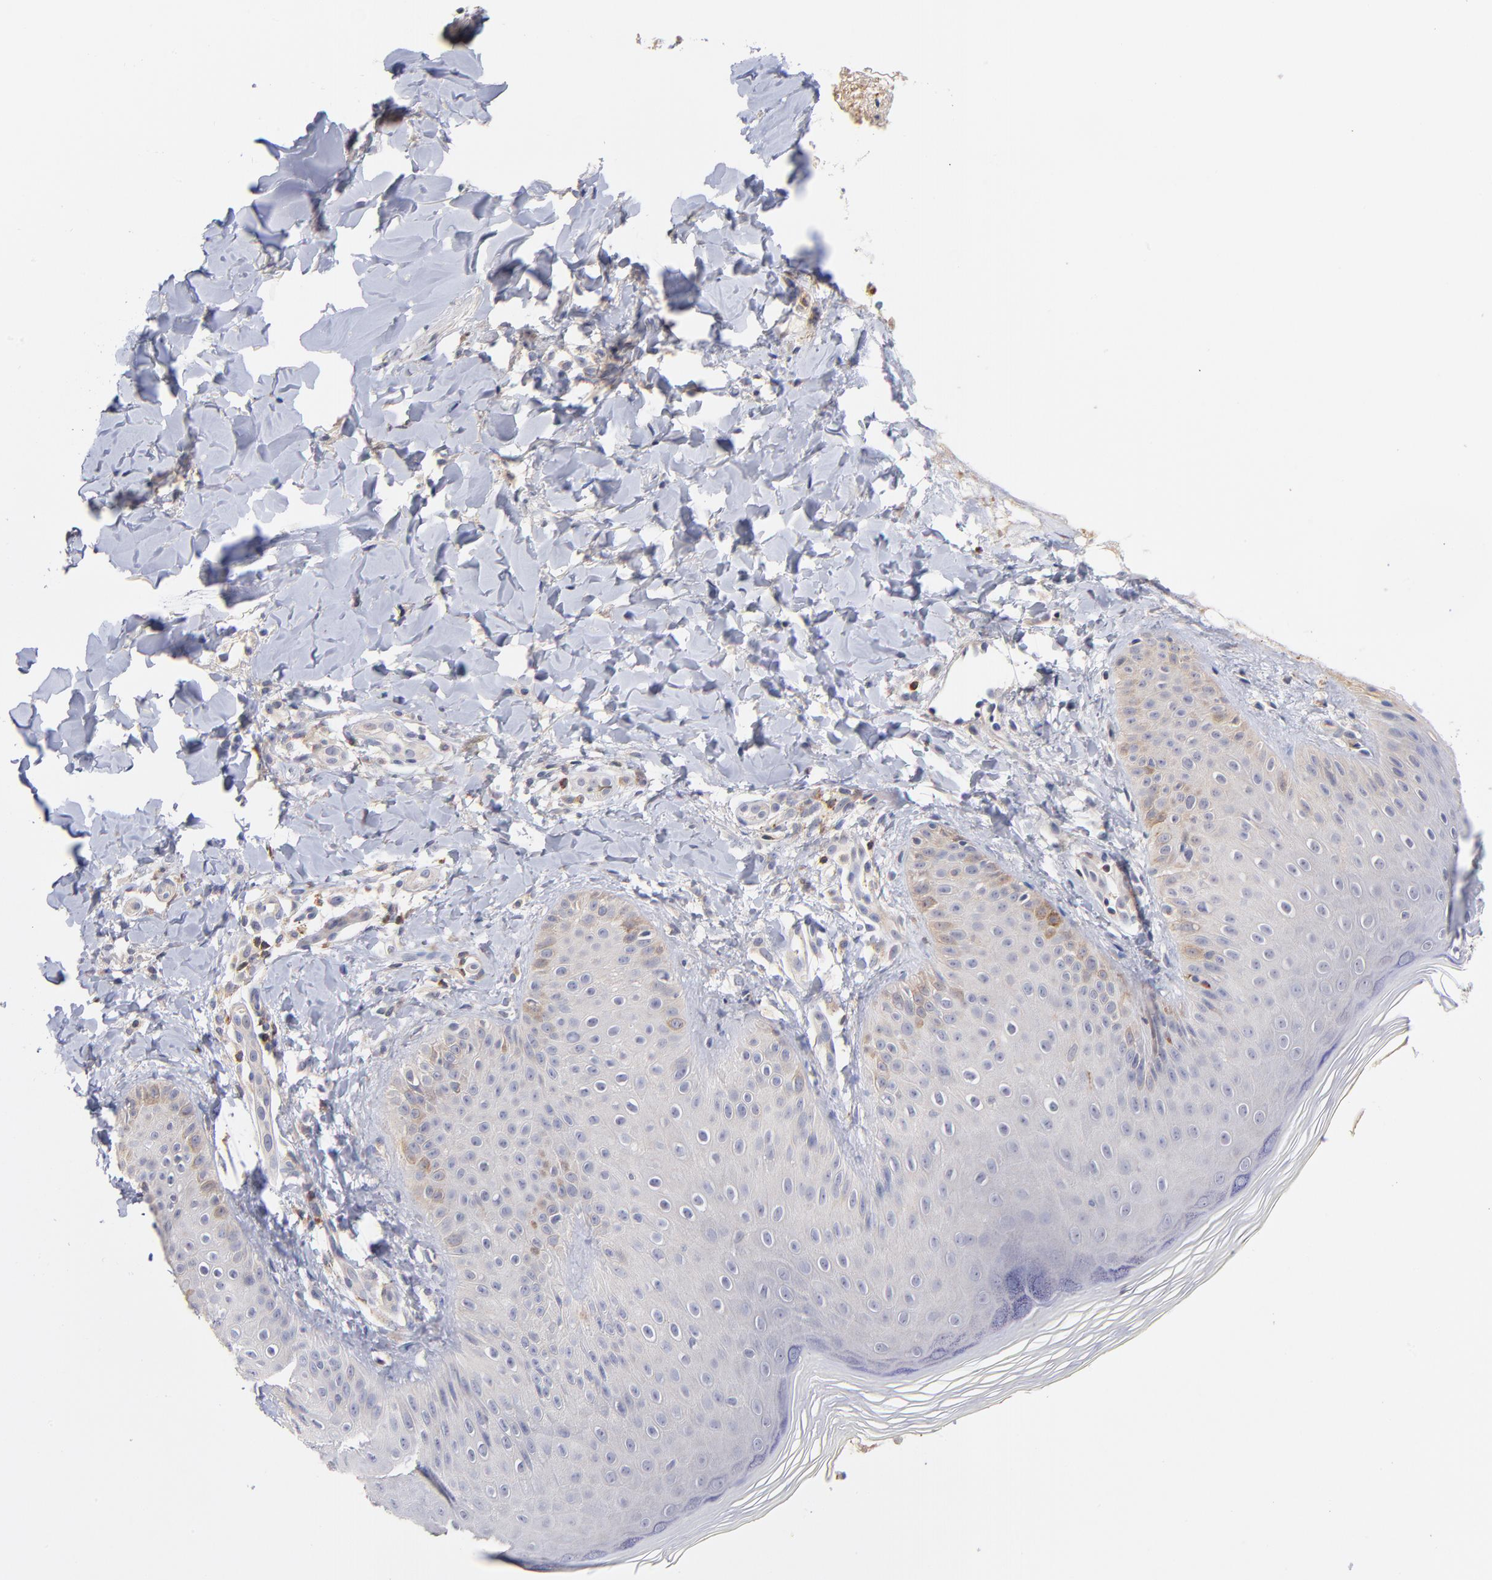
{"staining": {"intensity": "weak", "quantity": "<25%", "location": "cytoplasmic/membranous"}, "tissue": "skin", "cell_type": "Epidermal cells", "image_type": "normal", "snomed": [{"axis": "morphology", "description": "Normal tissue, NOS"}, {"axis": "morphology", "description": "Inflammation, NOS"}, {"axis": "topography", "description": "Soft tissue"}, {"axis": "topography", "description": "Anal"}], "caption": "IHC histopathology image of normal skin stained for a protein (brown), which displays no staining in epidermal cells.", "gene": "KREMEN2", "patient": {"sex": "female", "age": 15}}